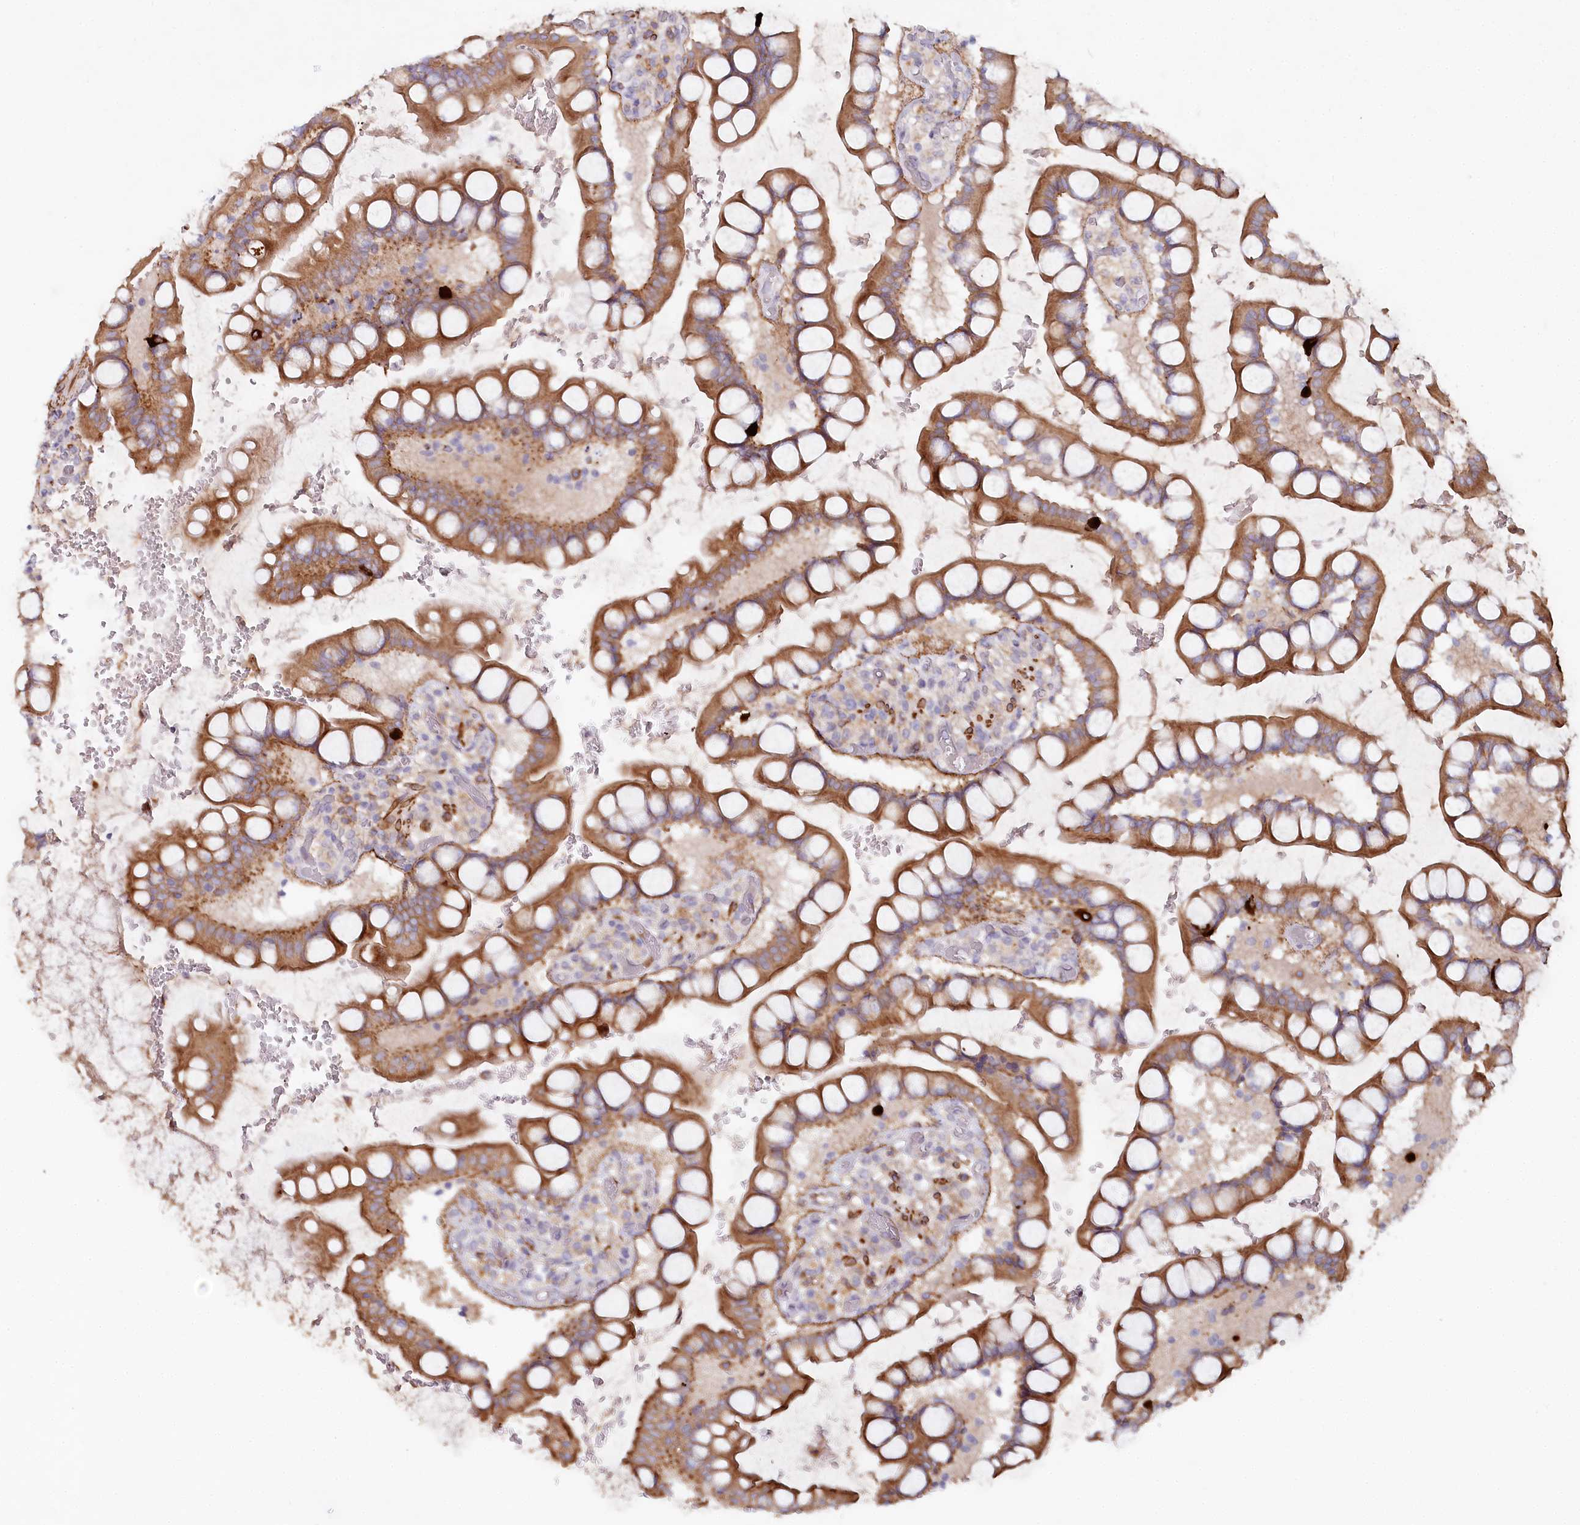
{"staining": {"intensity": "moderate", "quantity": ">75%", "location": "cytoplasmic/membranous"}, "tissue": "small intestine", "cell_type": "Glandular cells", "image_type": "normal", "snomed": [{"axis": "morphology", "description": "Normal tissue, NOS"}, {"axis": "topography", "description": "Small intestine"}], "caption": "Glandular cells display medium levels of moderate cytoplasmic/membranous positivity in about >75% of cells in normal small intestine. (DAB (3,3'-diaminobenzidine) IHC, brown staining for protein, blue staining for nuclei).", "gene": "ALDH3B1", "patient": {"sex": "male", "age": 52}}